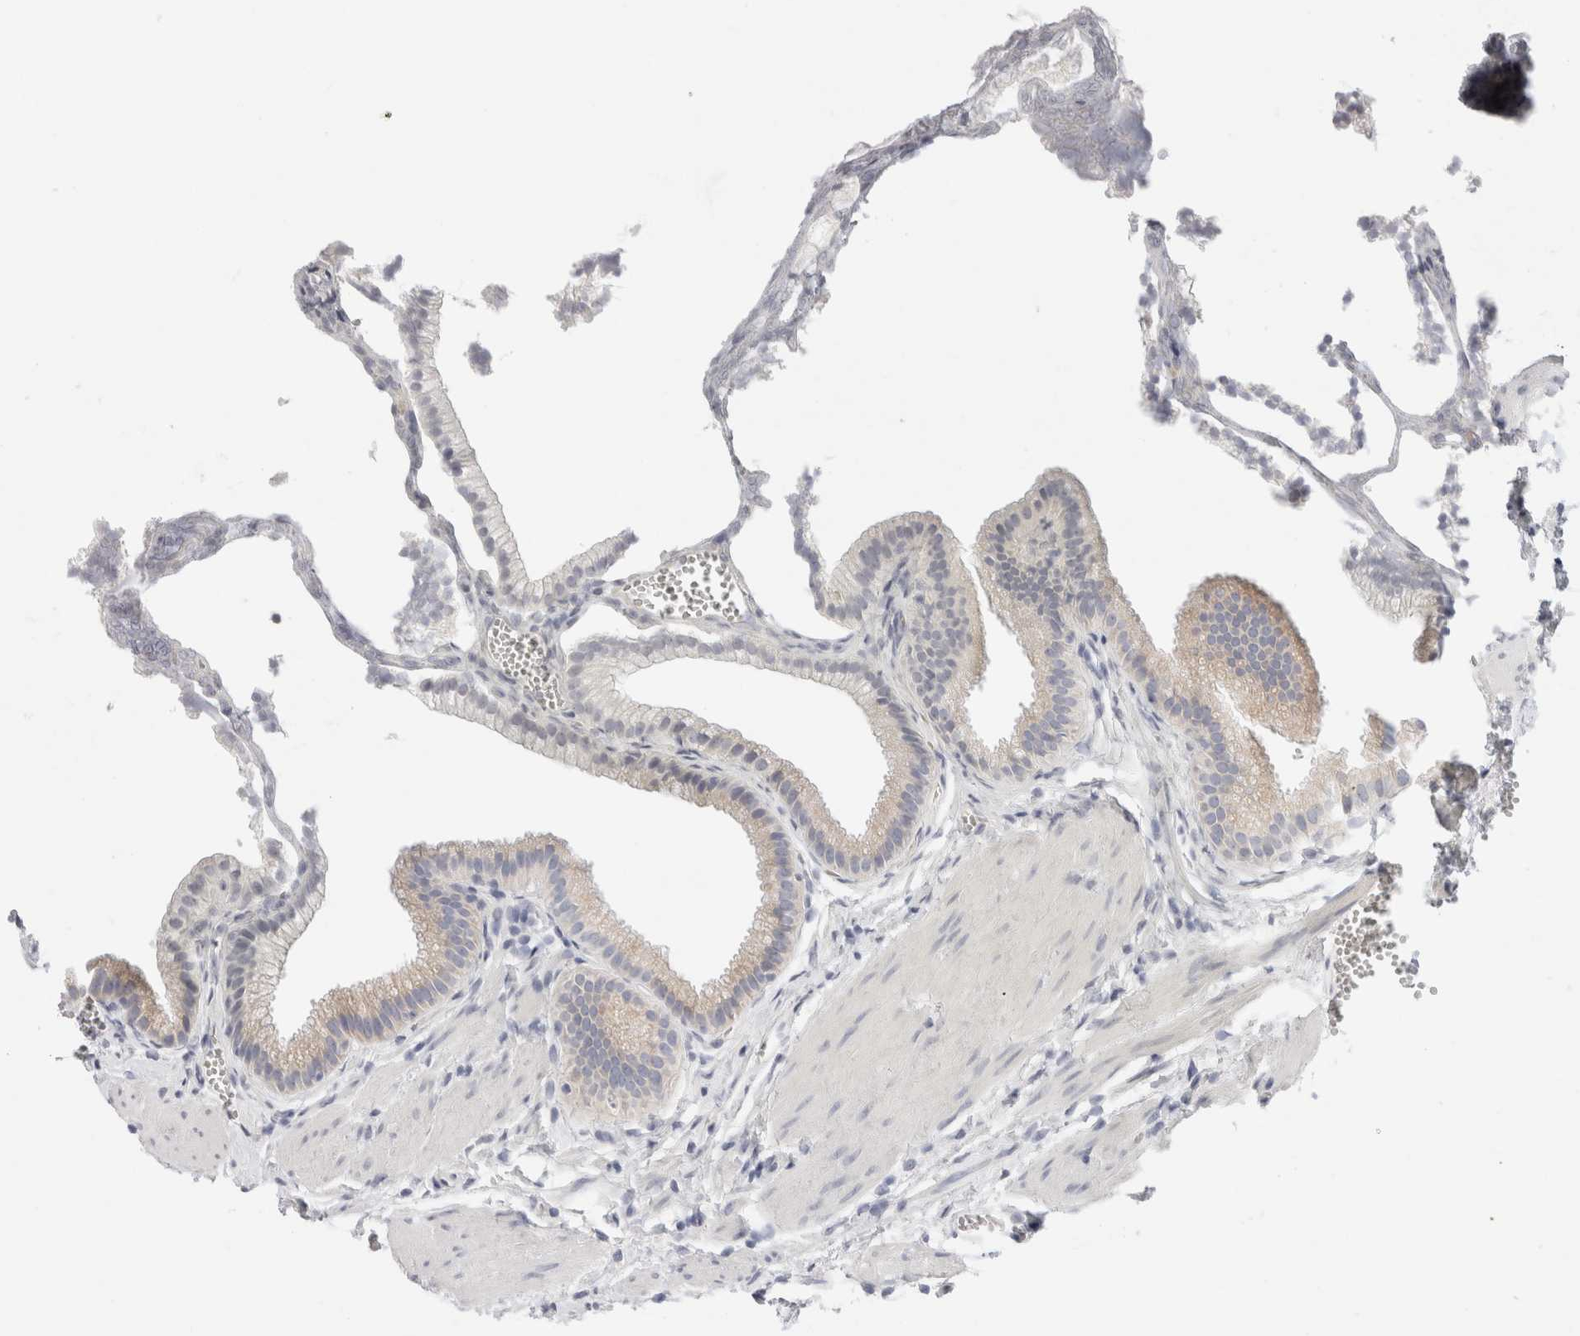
{"staining": {"intensity": "weak", "quantity": "25%-75%", "location": "cytoplasmic/membranous"}, "tissue": "gallbladder", "cell_type": "Glandular cells", "image_type": "normal", "snomed": [{"axis": "morphology", "description": "Normal tissue, NOS"}, {"axis": "topography", "description": "Gallbladder"}], "caption": "Benign gallbladder shows weak cytoplasmic/membranous staining in approximately 25%-75% of glandular cells.", "gene": "CSK", "patient": {"sex": "male", "age": 38}}